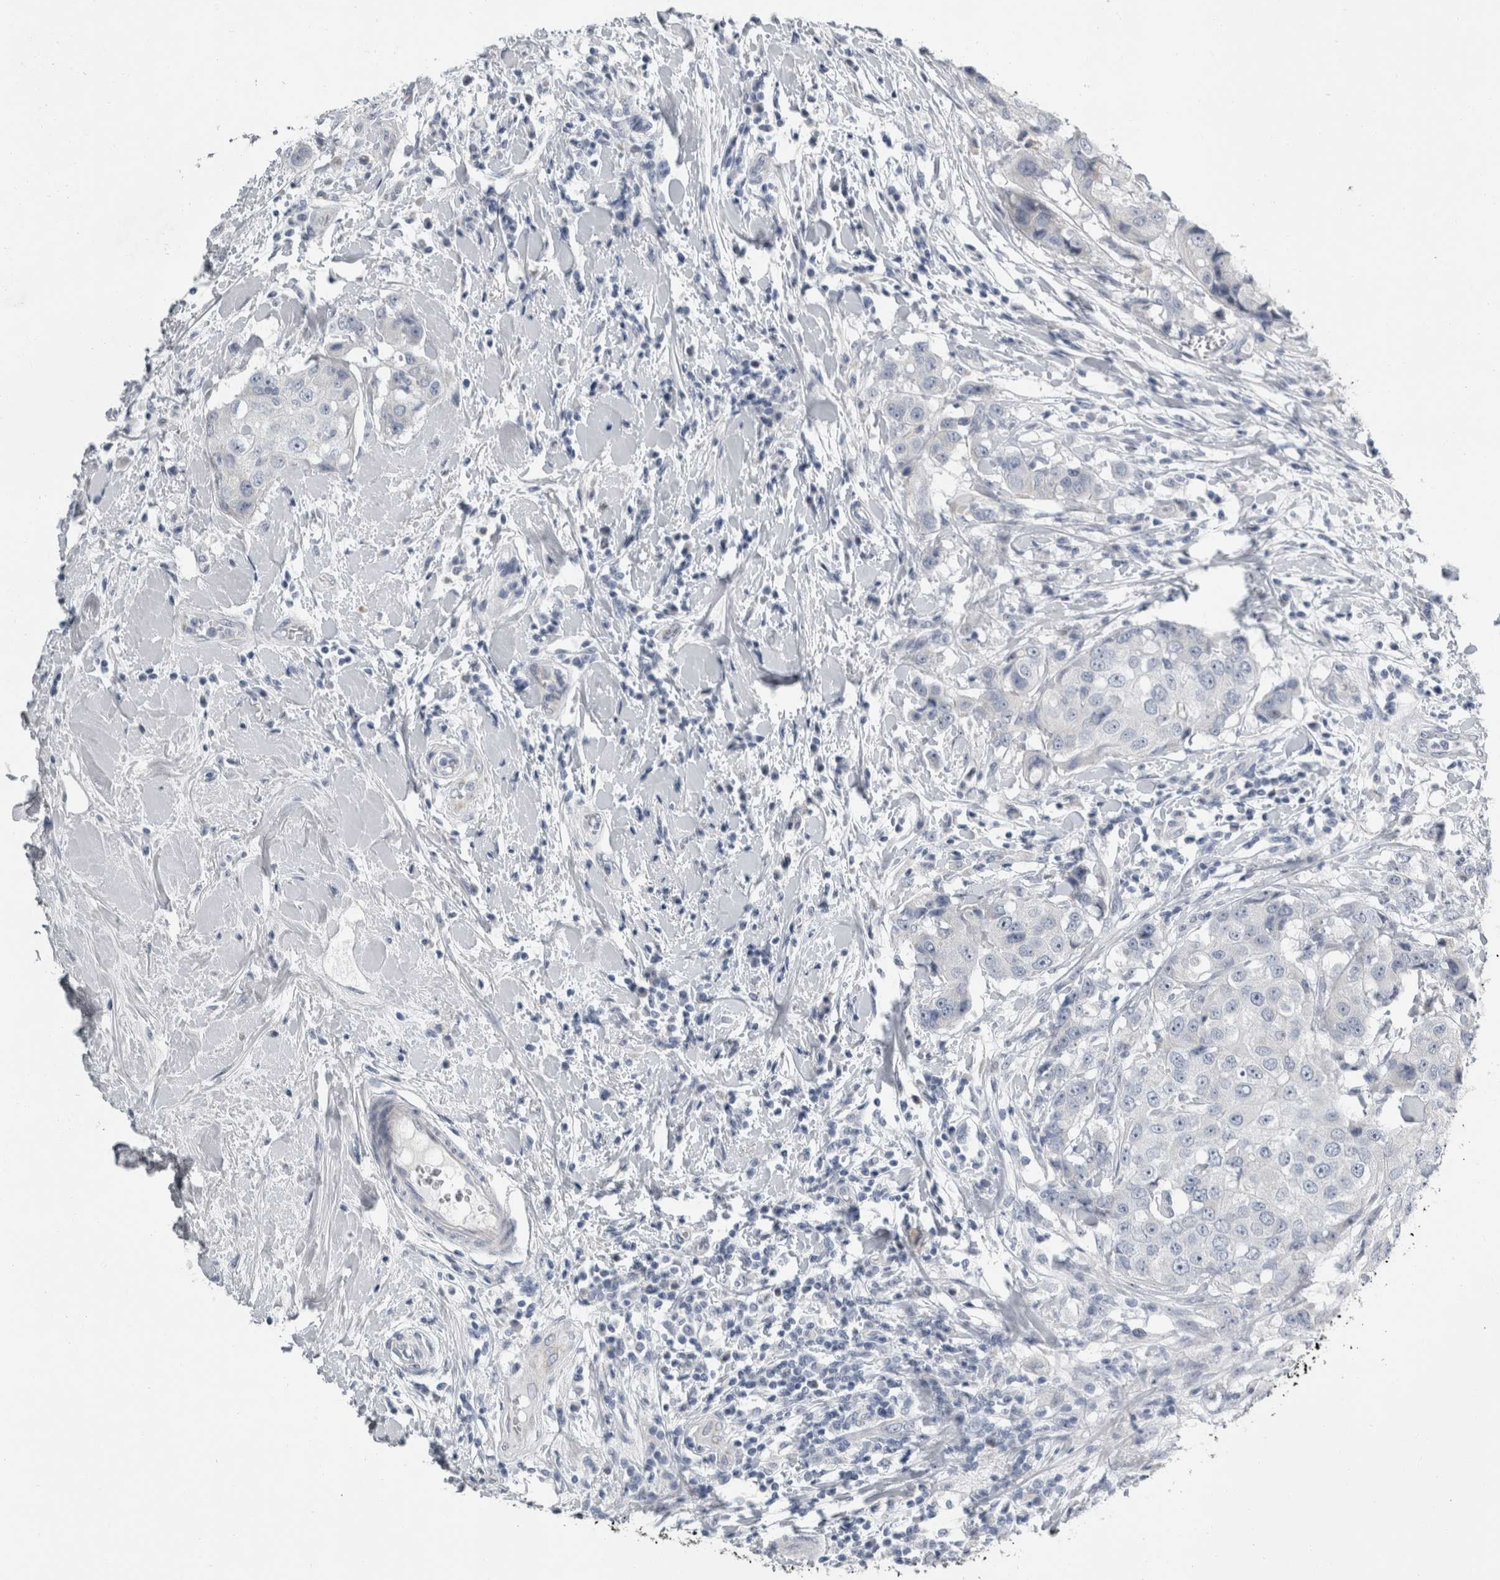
{"staining": {"intensity": "weak", "quantity": "<25%", "location": "cytoplasmic/membranous"}, "tissue": "breast cancer", "cell_type": "Tumor cells", "image_type": "cancer", "snomed": [{"axis": "morphology", "description": "Duct carcinoma"}, {"axis": "topography", "description": "Breast"}], "caption": "Breast invasive ductal carcinoma stained for a protein using immunohistochemistry shows no staining tumor cells.", "gene": "FXYD7", "patient": {"sex": "female", "age": 27}}